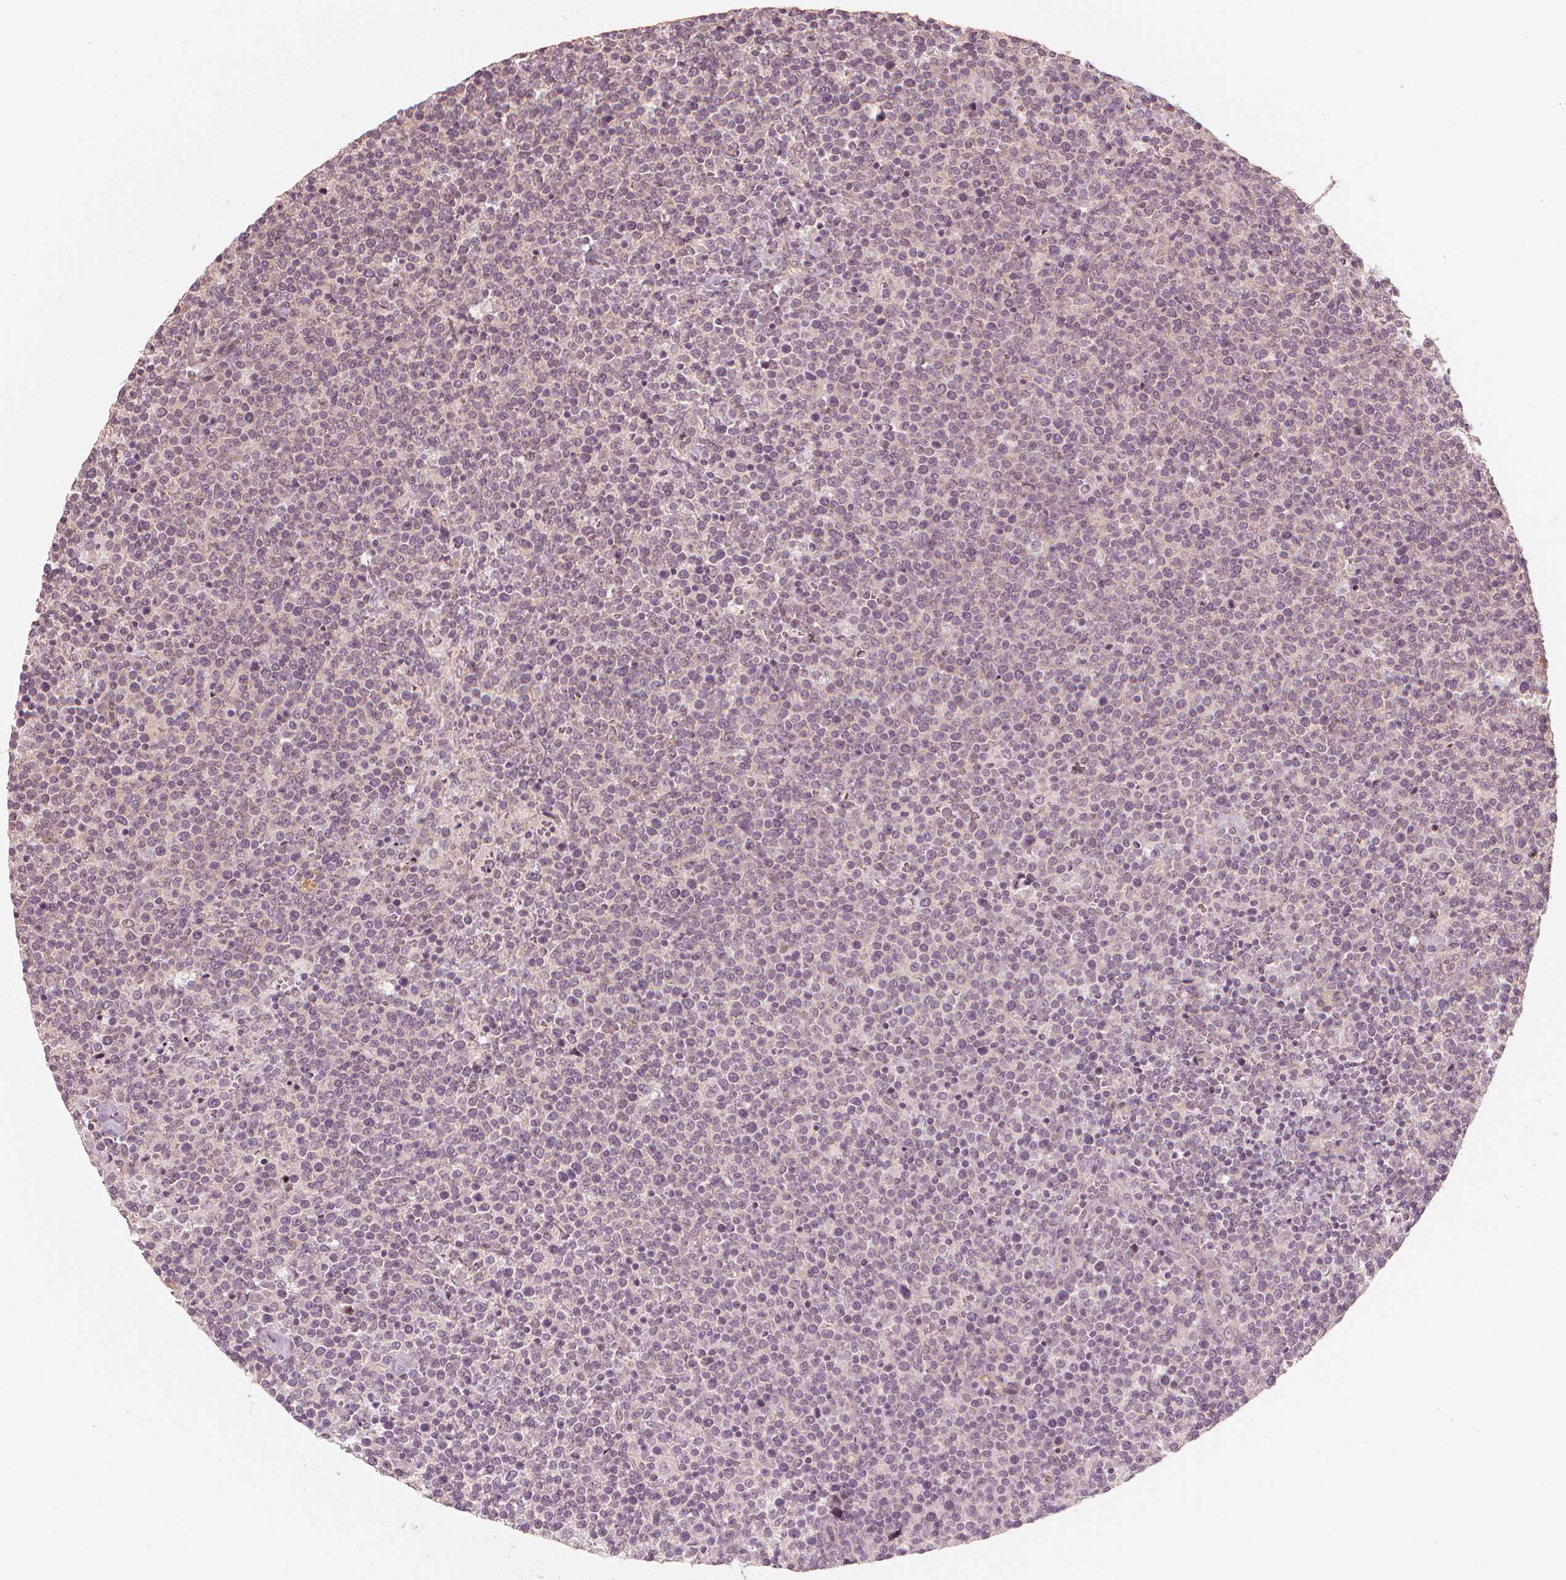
{"staining": {"intensity": "negative", "quantity": "none", "location": "none"}, "tissue": "lymphoma", "cell_type": "Tumor cells", "image_type": "cancer", "snomed": [{"axis": "morphology", "description": "Malignant lymphoma, non-Hodgkin's type, High grade"}, {"axis": "topography", "description": "Lymph node"}], "caption": "There is no significant positivity in tumor cells of malignant lymphoma, non-Hodgkin's type (high-grade).", "gene": "CLBA1", "patient": {"sex": "male", "age": 61}}